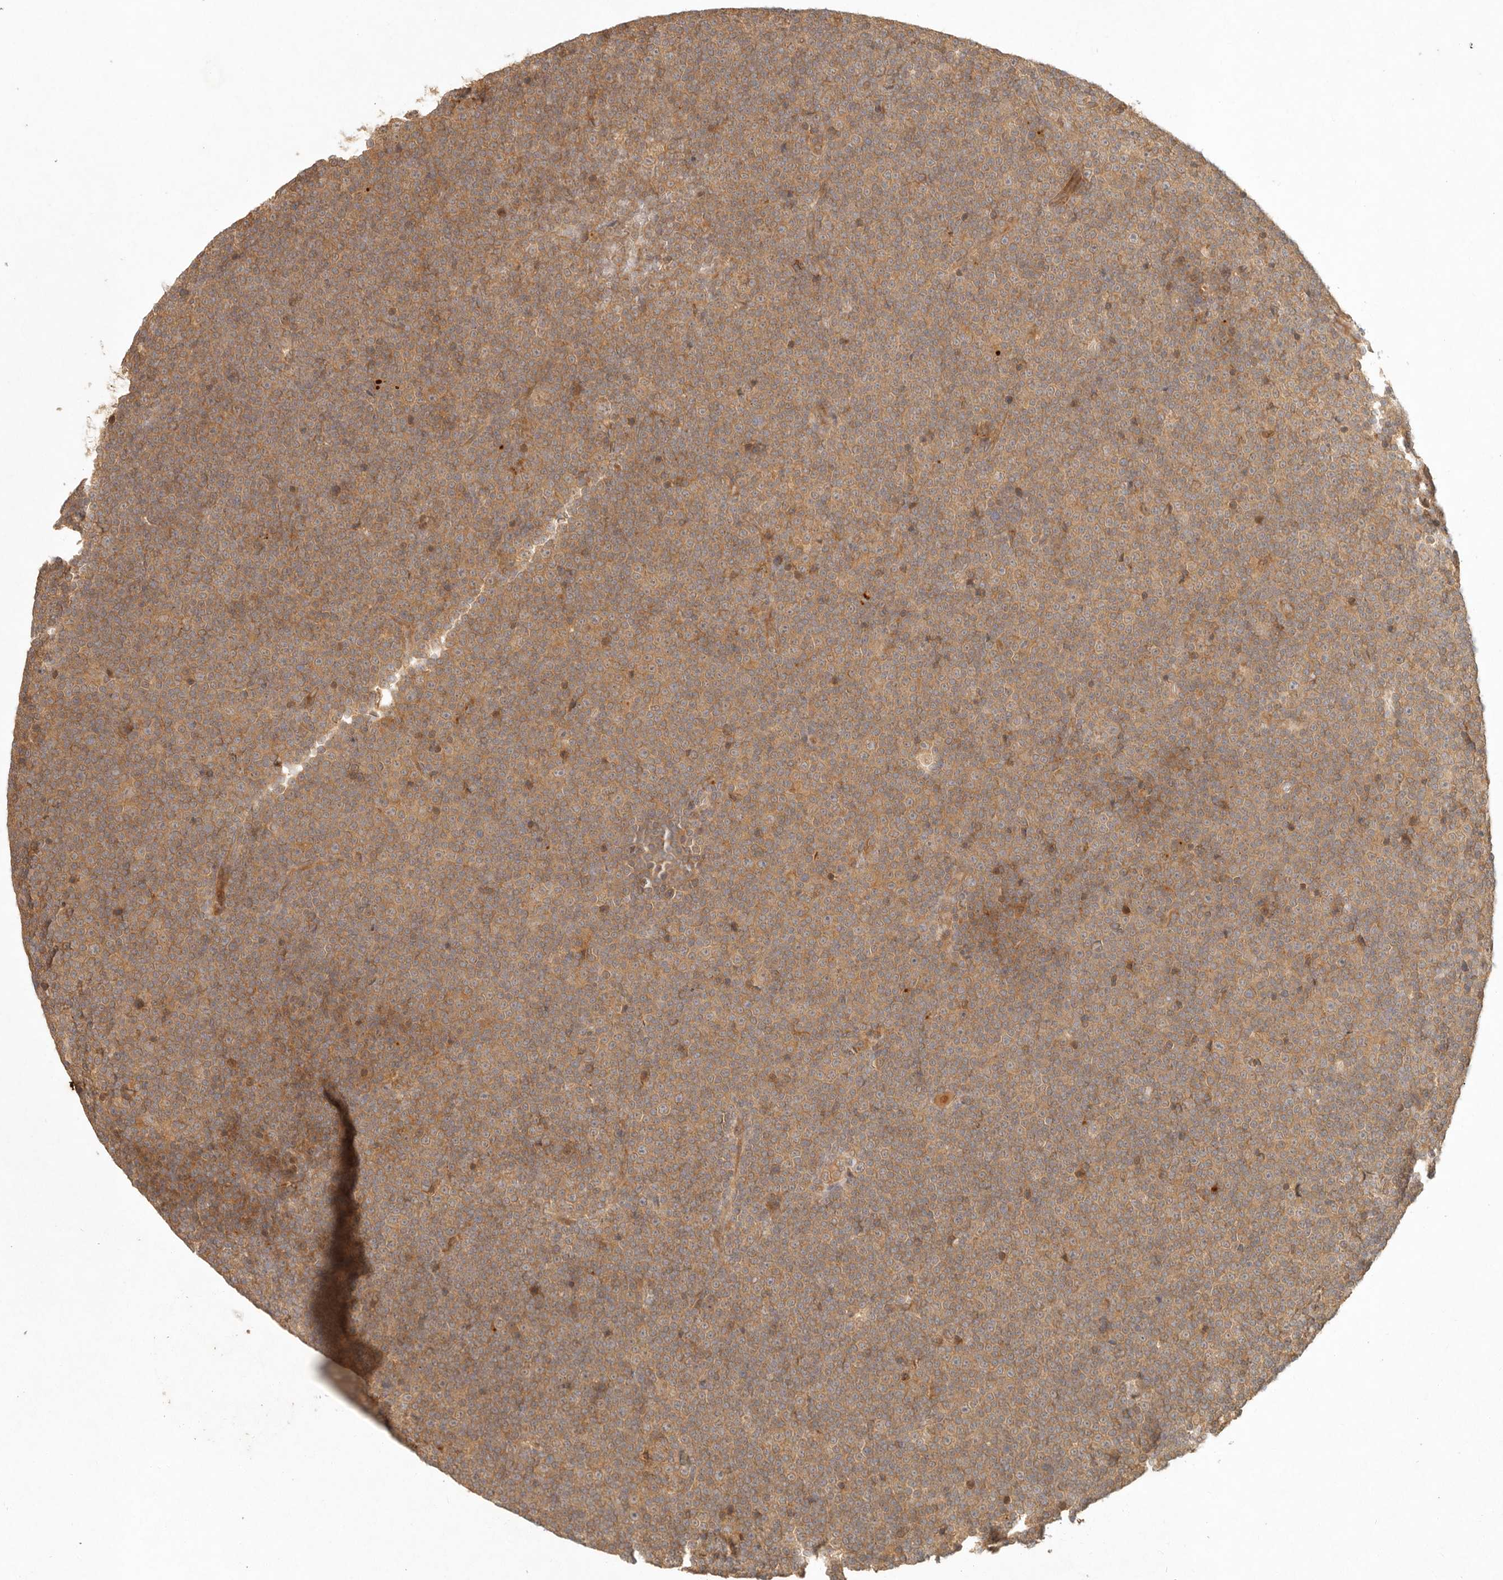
{"staining": {"intensity": "moderate", "quantity": ">75%", "location": "cytoplasmic/membranous"}, "tissue": "lymphoma", "cell_type": "Tumor cells", "image_type": "cancer", "snomed": [{"axis": "morphology", "description": "Malignant lymphoma, non-Hodgkin's type, Low grade"}, {"axis": "topography", "description": "Lymph node"}], "caption": "Immunohistochemical staining of malignant lymphoma, non-Hodgkin's type (low-grade) shows medium levels of moderate cytoplasmic/membranous positivity in approximately >75% of tumor cells. The staining was performed using DAB, with brown indicating positive protein expression. Nuclei are stained blue with hematoxylin.", "gene": "ANKRD61", "patient": {"sex": "female", "age": 67}}